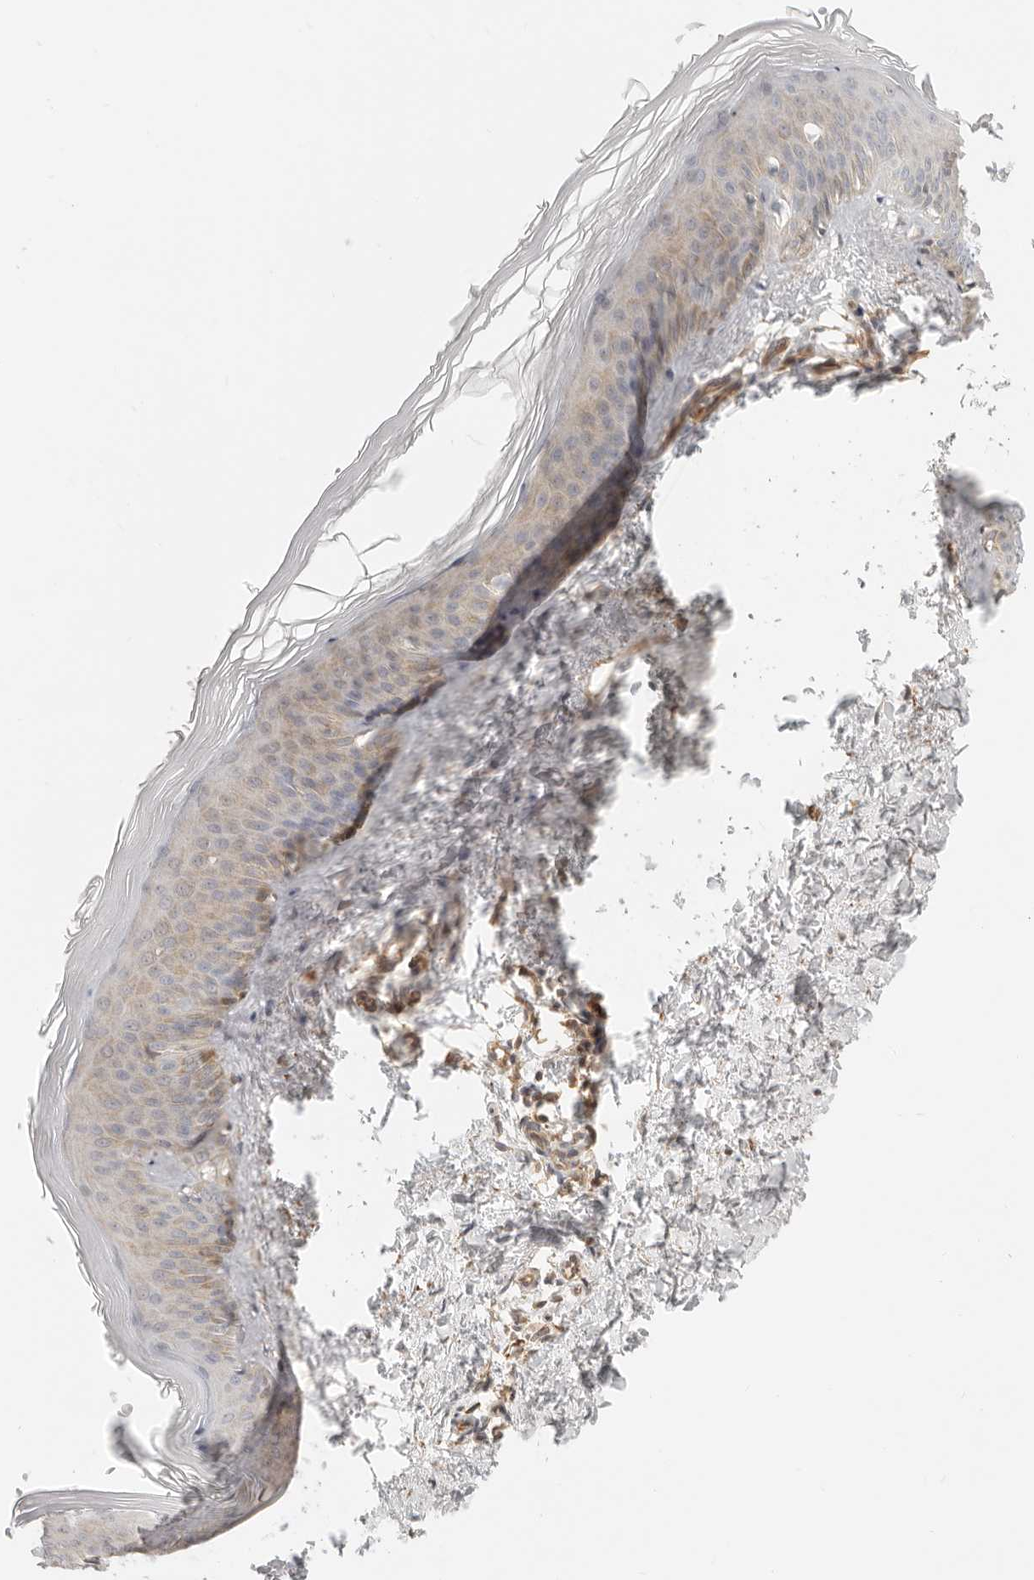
{"staining": {"intensity": "negative", "quantity": "none", "location": "none"}, "tissue": "skin", "cell_type": "Fibroblasts", "image_type": "normal", "snomed": [{"axis": "morphology", "description": "Normal tissue, NOS"}, {"axis": "topography", "description": "Skin"}], "caption": "Protein analysis of normal skin shows no significant staining in fibroblasts.", "gene": "HEXD", "patient": {"sex": "female", "age": 27}}